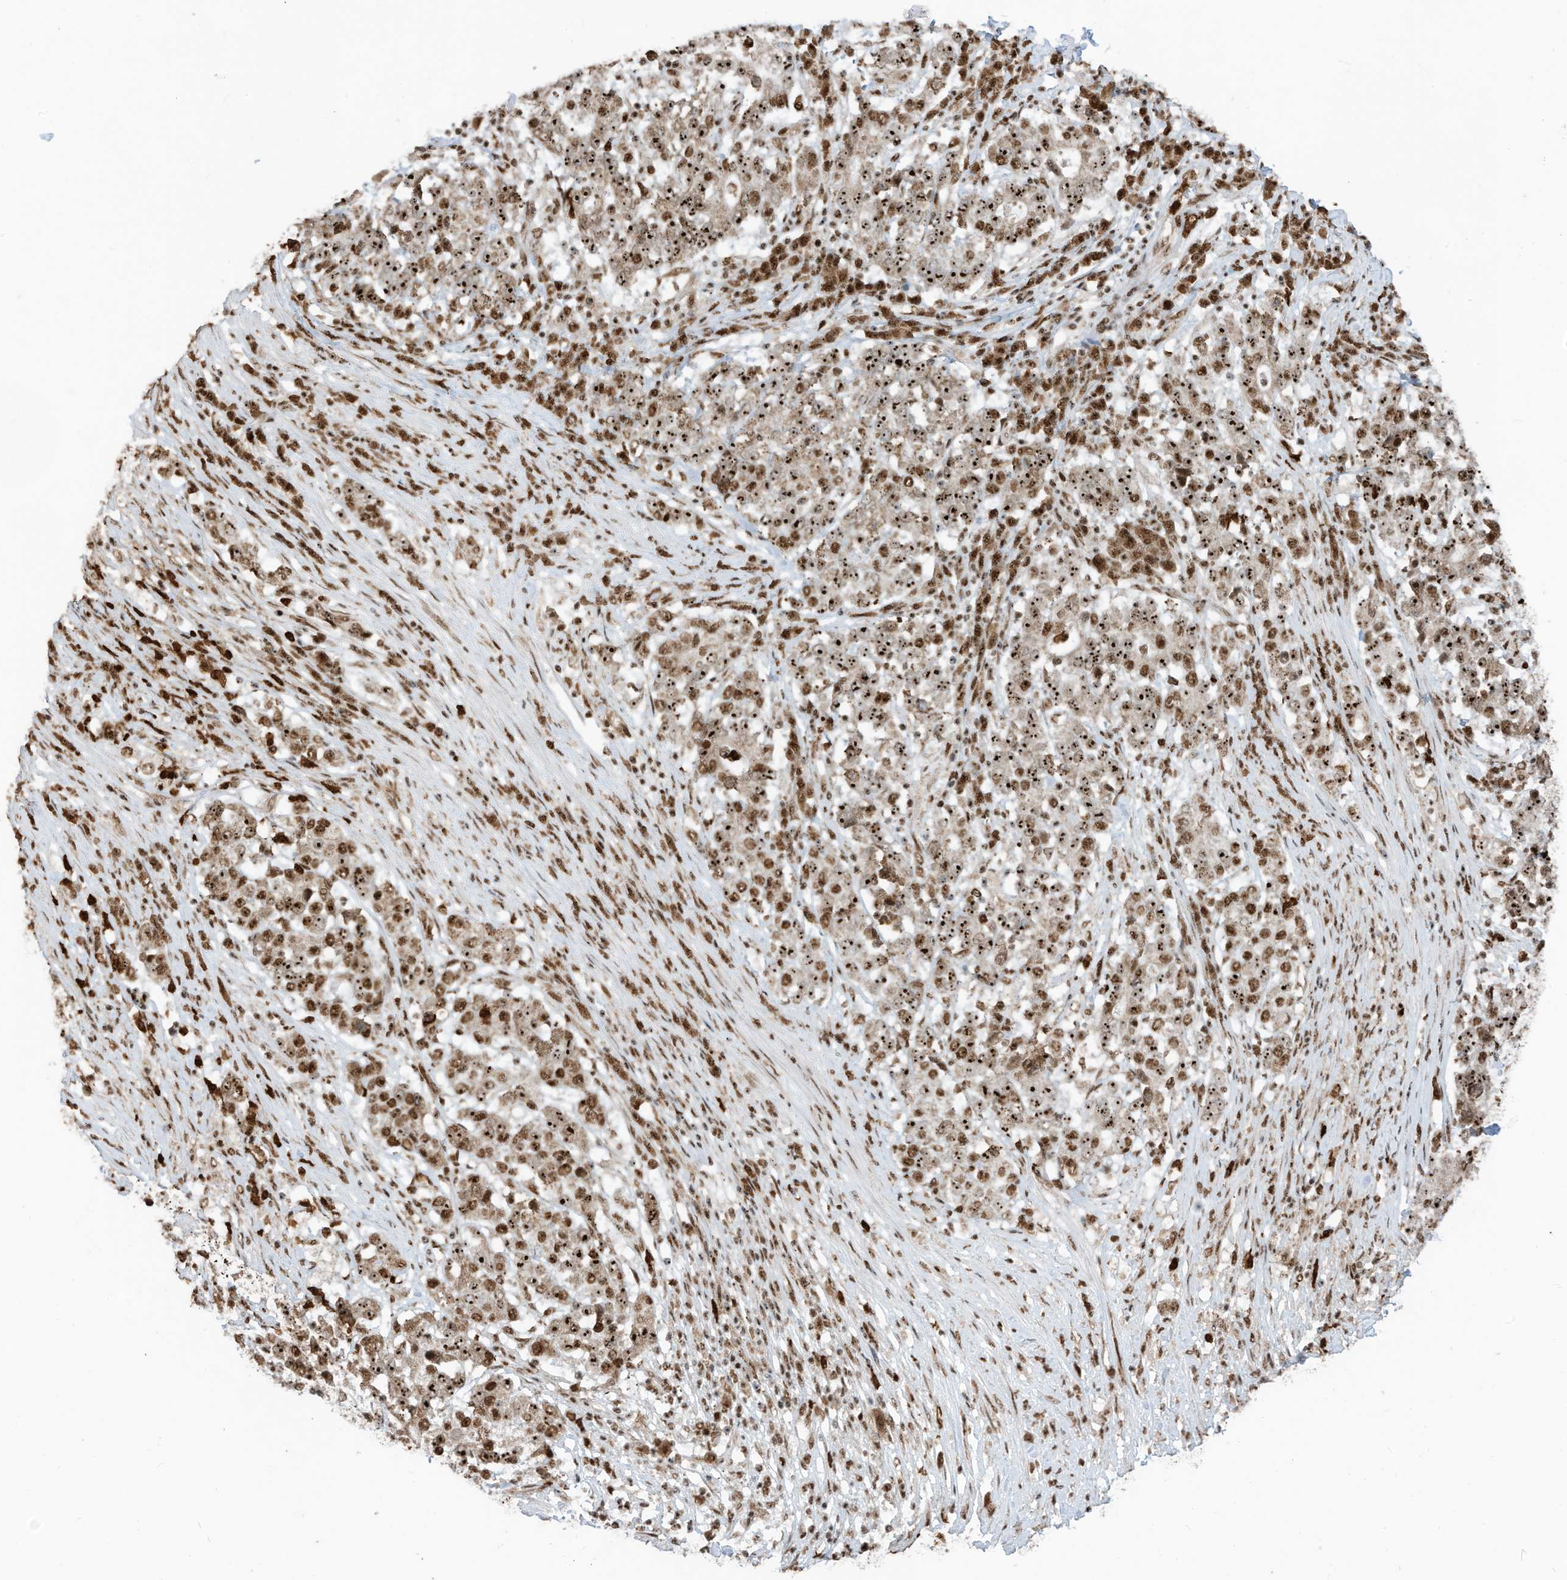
{"staining": {"intensity": "strong", "quantity": ">75%", "location": "nuclear"}, "tissue": "stomach cancer", "cell_type": "Tumor cells", "image_type": "cancer", "snomed": [{"axis": "morphology", "description": "Adenocarcinoma, NOS"}, {"axis": "topography", "description": "Stomach"}], "caption": "Immunohistochemistry (IHC) histopathology image of stomach cancer (adenocarcinoma) stained for a protein (brown), which displays high levels of strong nuclear positivity in about >75% of tumor cells.", "gene": "LBH", "patient": {"sex": "male", "age": 59}}